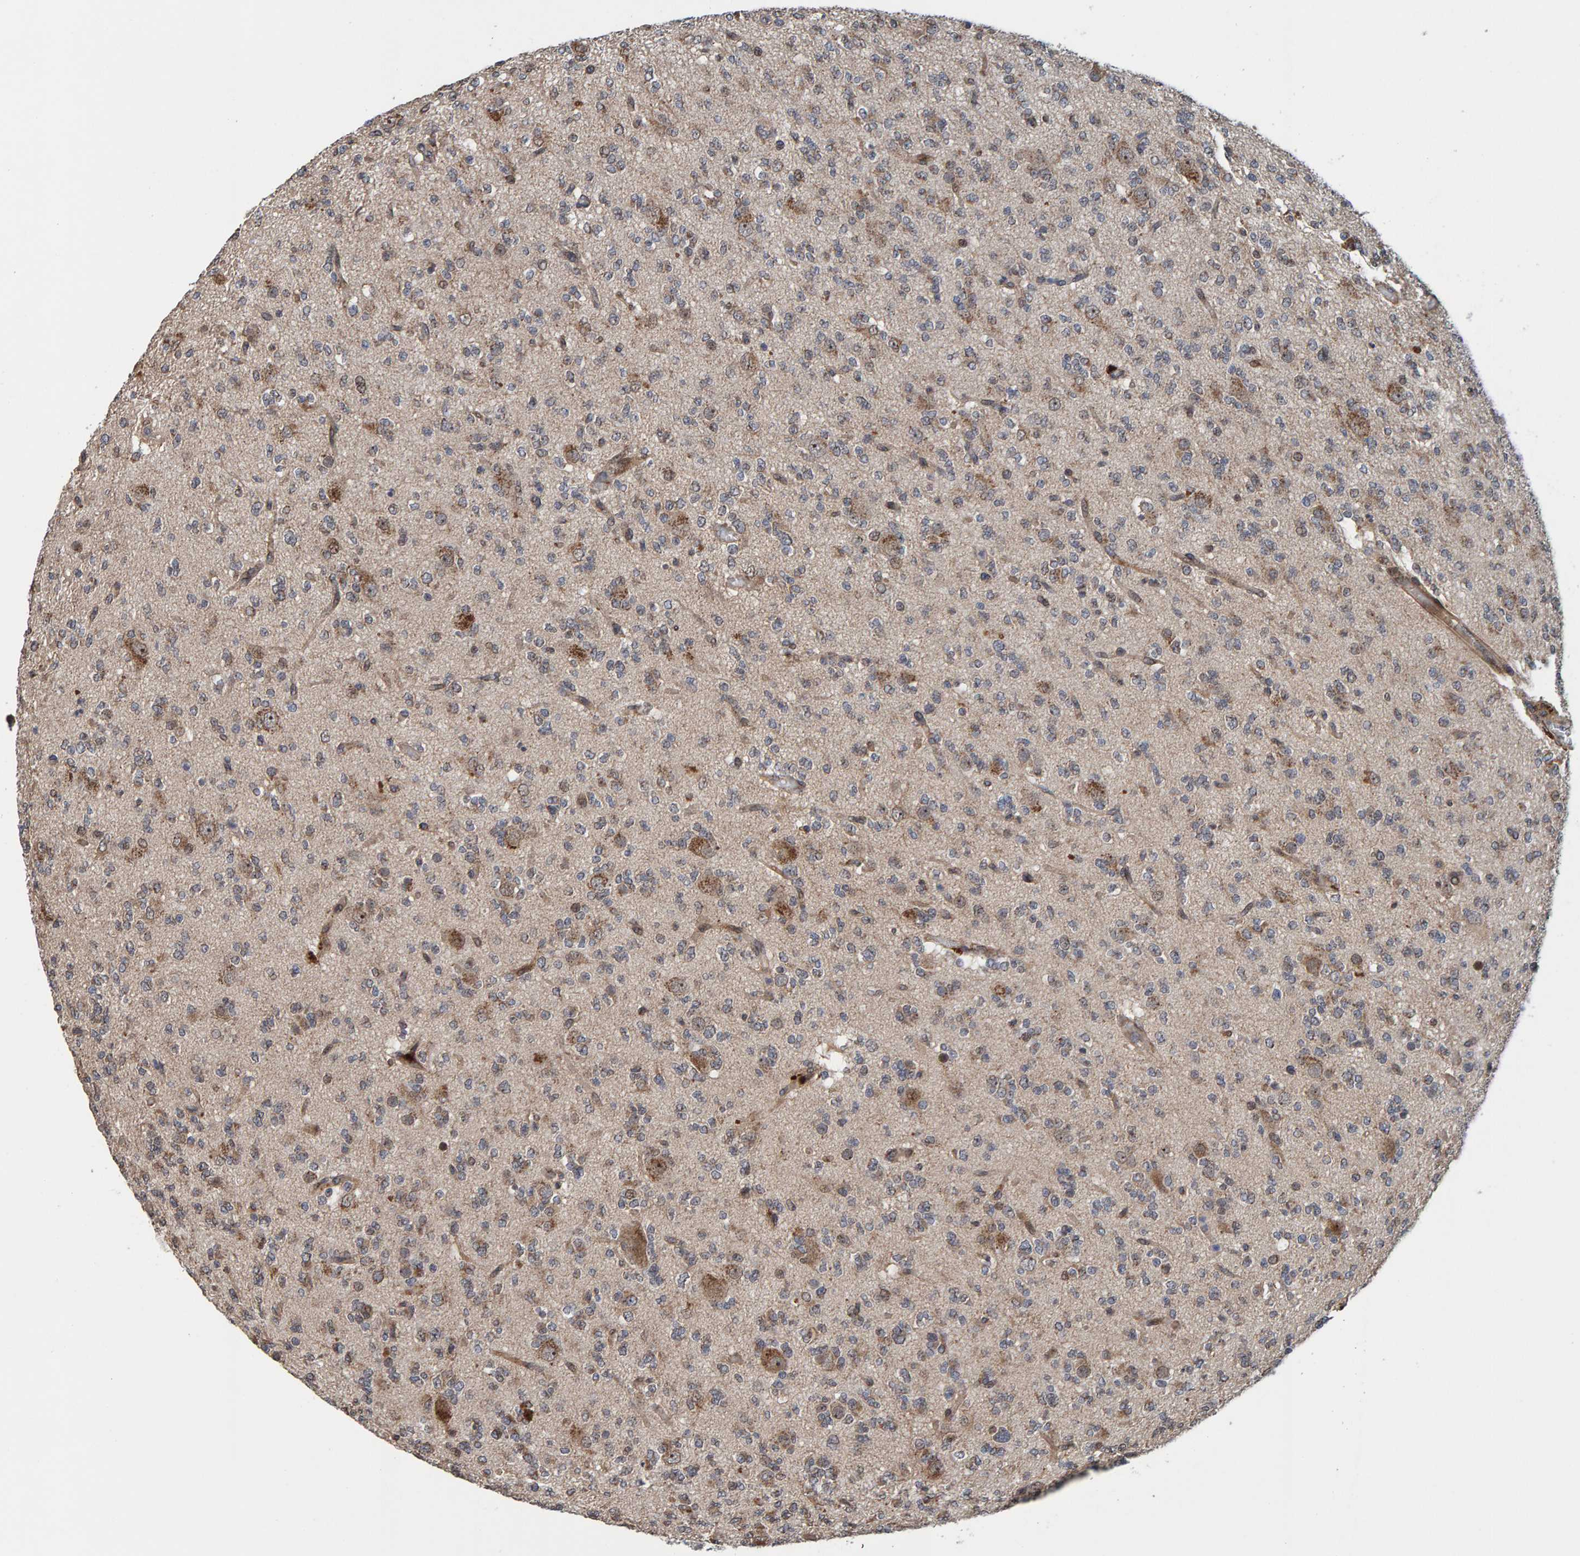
{"staining": {"intensity": "weak", "quantity": "<25%", "location": "cytoplasmic/membranous"}, "tissue": "glioma", "cell_type": "Tumor cells", "image_type": "cancer", "snomed": [{"axis": "morphology", "description": "Glioma, malignant, Low grade"}, {"axis": "topography", "description": "Brain"}], "caption": "Human malignant glioma (low-grade) stained for a protein using IHC demonstrates no expression in tumor cells.", "gene": "CCDC25", "patient": {"sex": "male", "age": 38}}